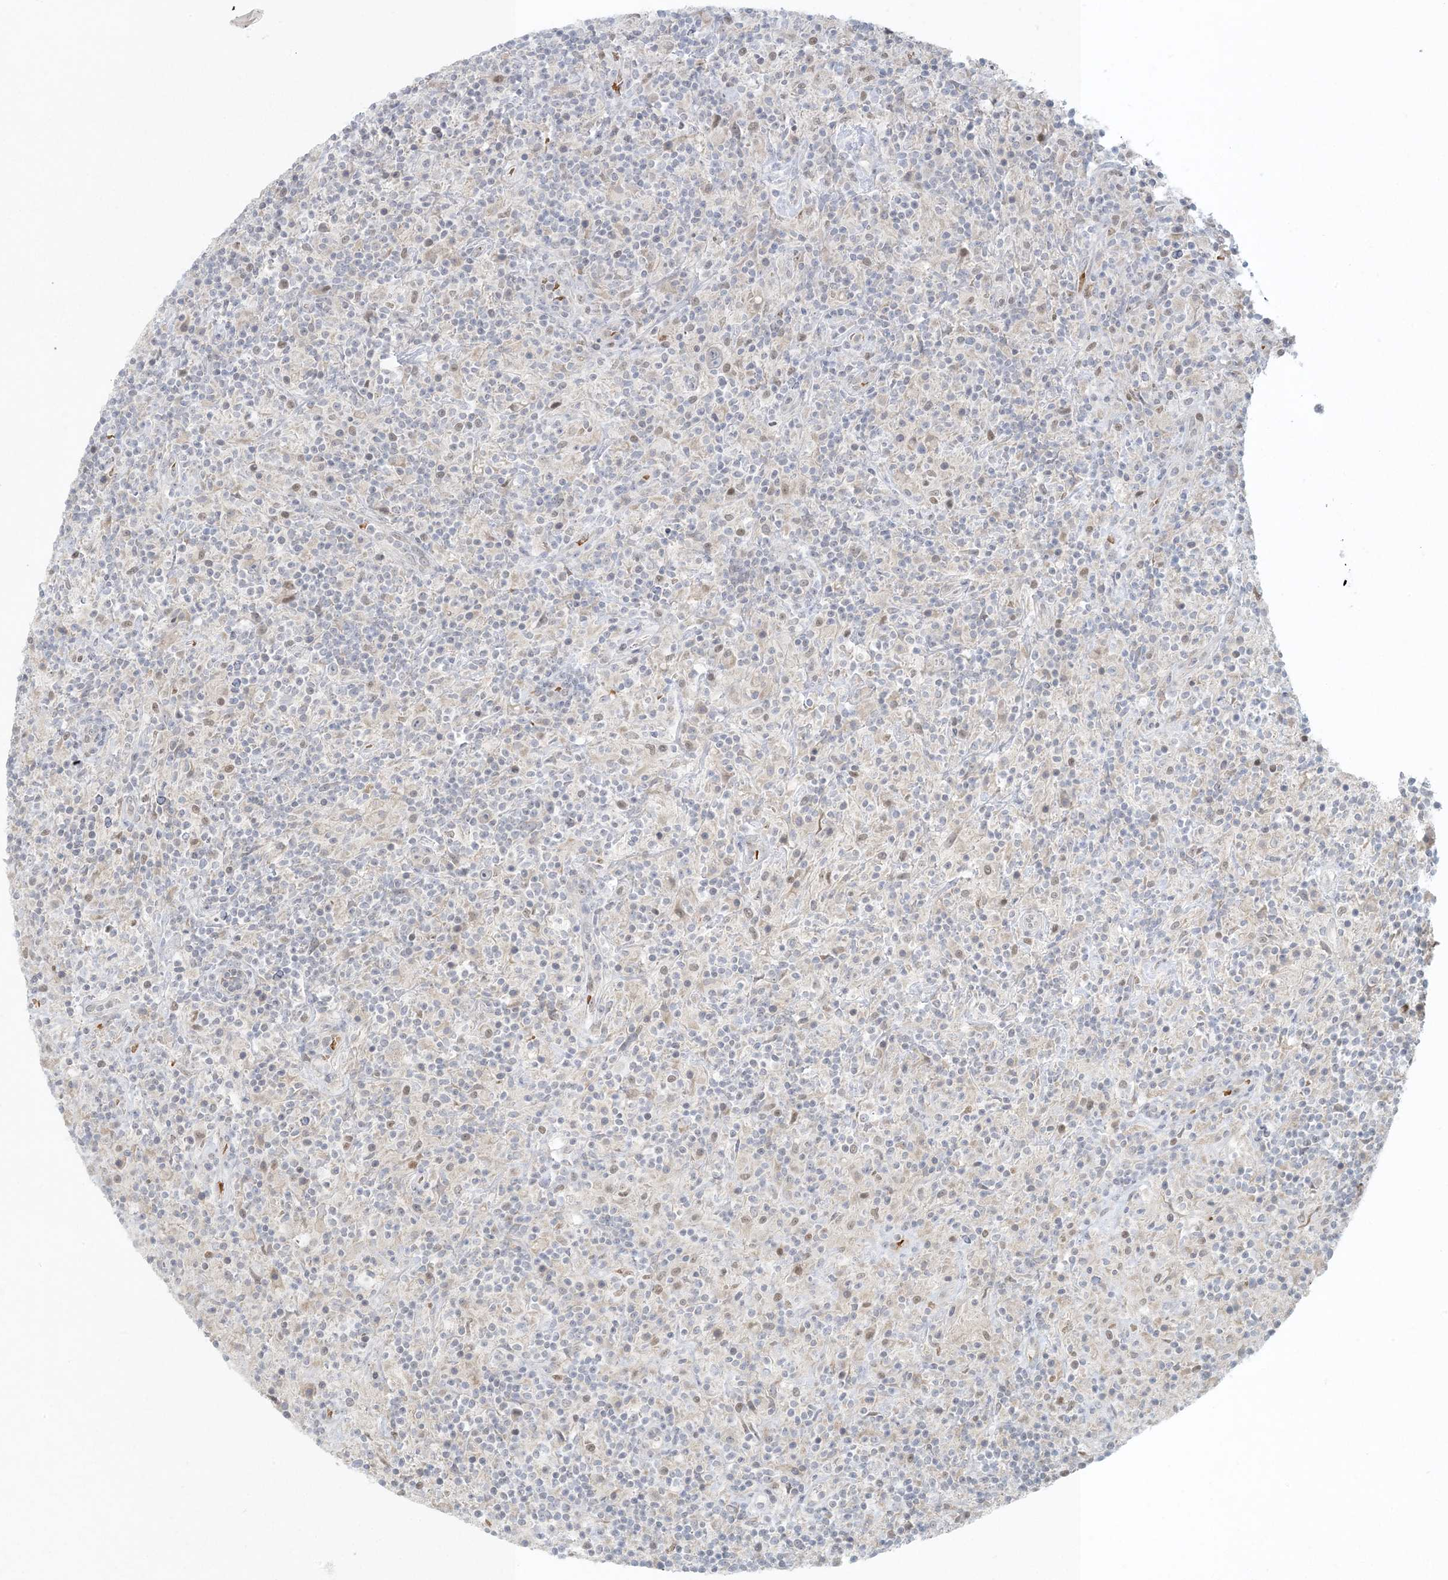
{"staining": {"intensity": "negative", "quantity": "none", "location": "none"}, "tissue": "lymphoma", "cell_type": "Tumor cells", "image_type": "cancer", "snomed": [{"axis": "morphology", "description": "Hodgkin's disease, NOS"}, {"axis": "topography", "description": "Lymph node"}], "caption": "The histopathology image shows no staining of tumor cells in lymphoma. The staining was performed using DAB (3,3'-diaminobenzidine) to visualize the protein expression in brown, while the nuclei were stained in blue with hematoxylin (Magnification: 20x).", "gene": "CTDNEP1", "patient": {"sex": "male", "age": 70}}